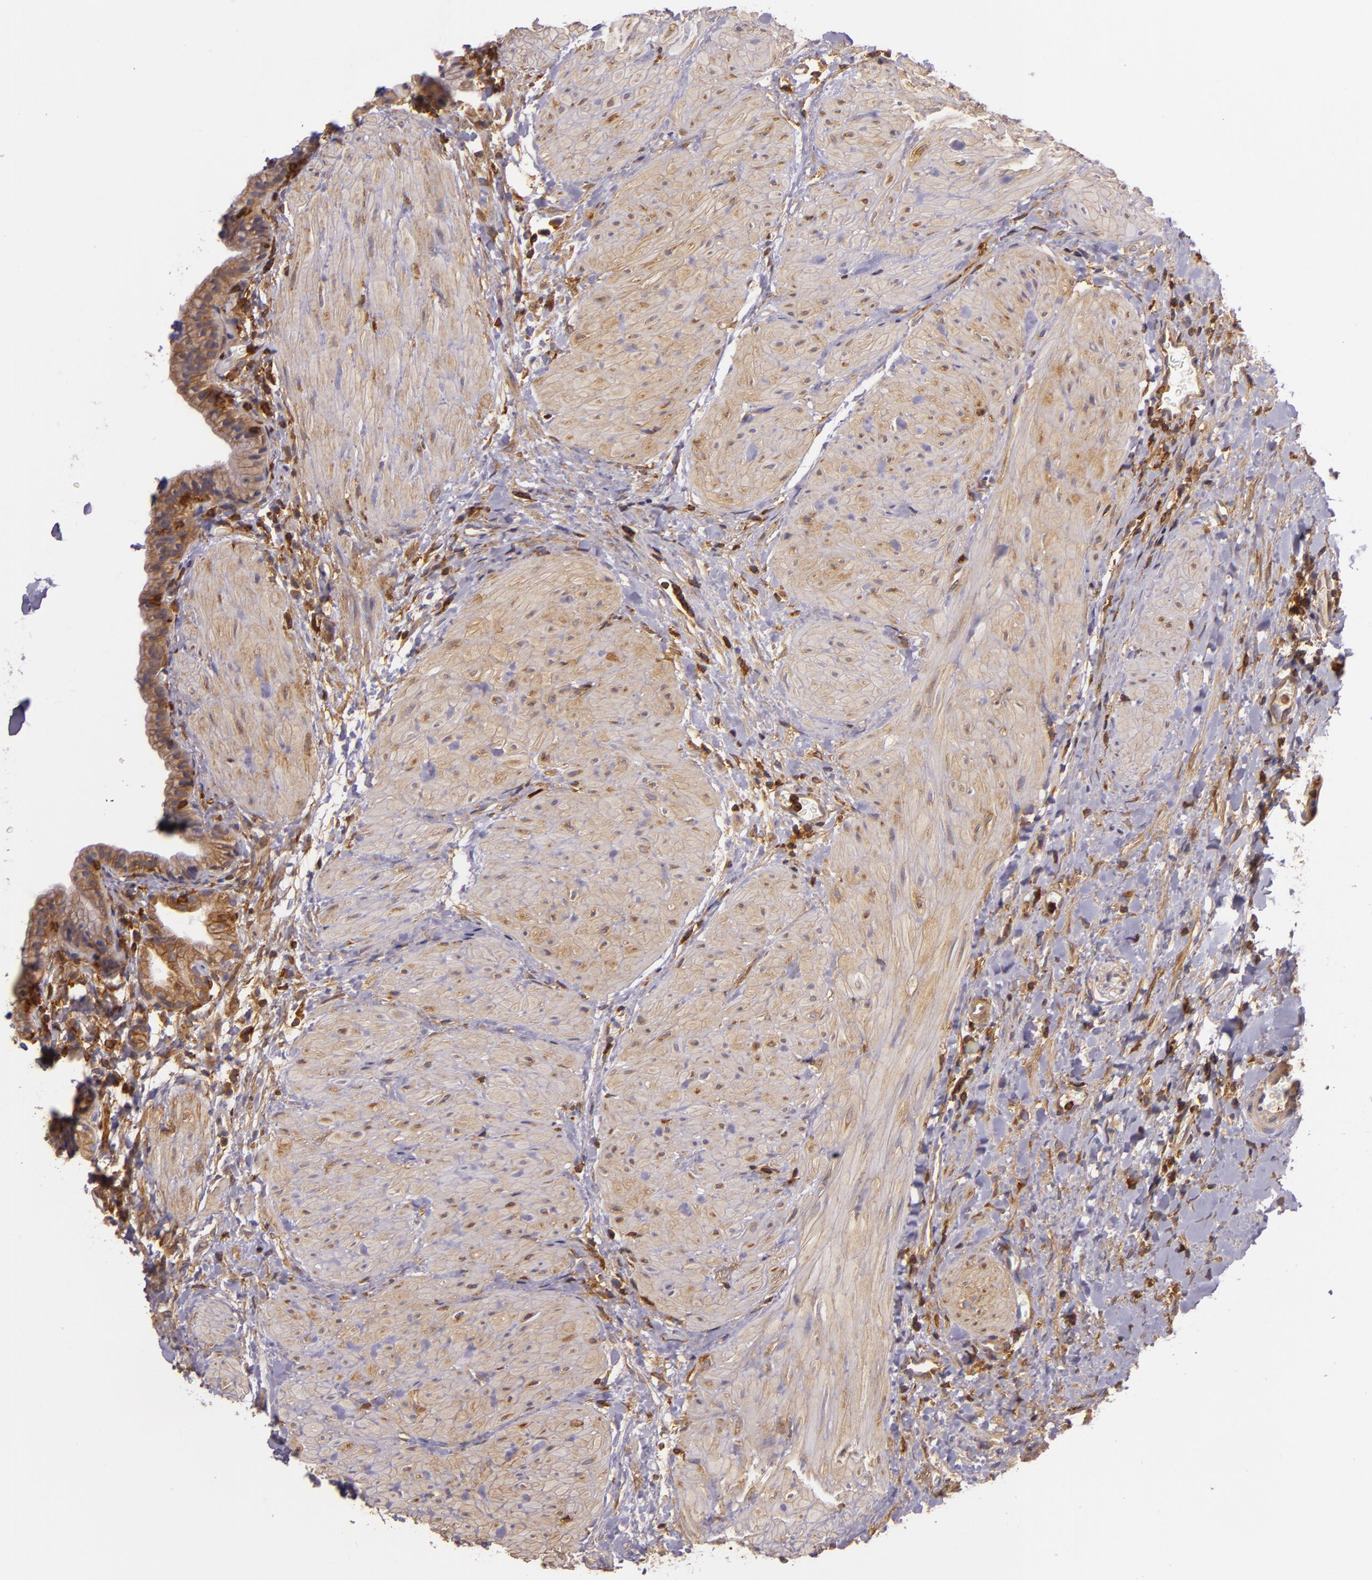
{"staining": {"intensity": "strong", "quantity": ">75%", "location": "cytoplasmic/membranous"}, "tissue": "gallbladder", "cell_type": "Glandular cells", "image_type": "normal", "snomed": [{"axis": "morphology", "description": "Normal tissue, NOS"}, {"axis": "morphology", "description": "Inflammation, NOS"}, {"axis": "topography", "description": "Gallbladder"}], "caption": "The immunohistochemical stain highlights strong cytoplasmic/membranous positivity in glandular cells of unremarkable gallbladder. The staining is performed using DAB (3,3'-diaminobenzidine) brown chromogen to label protein expression. The nuclei are counter-stained blue using hematoxylin.", "gene": "TLN1", "patient": {"sex": "male", "age": 66}}